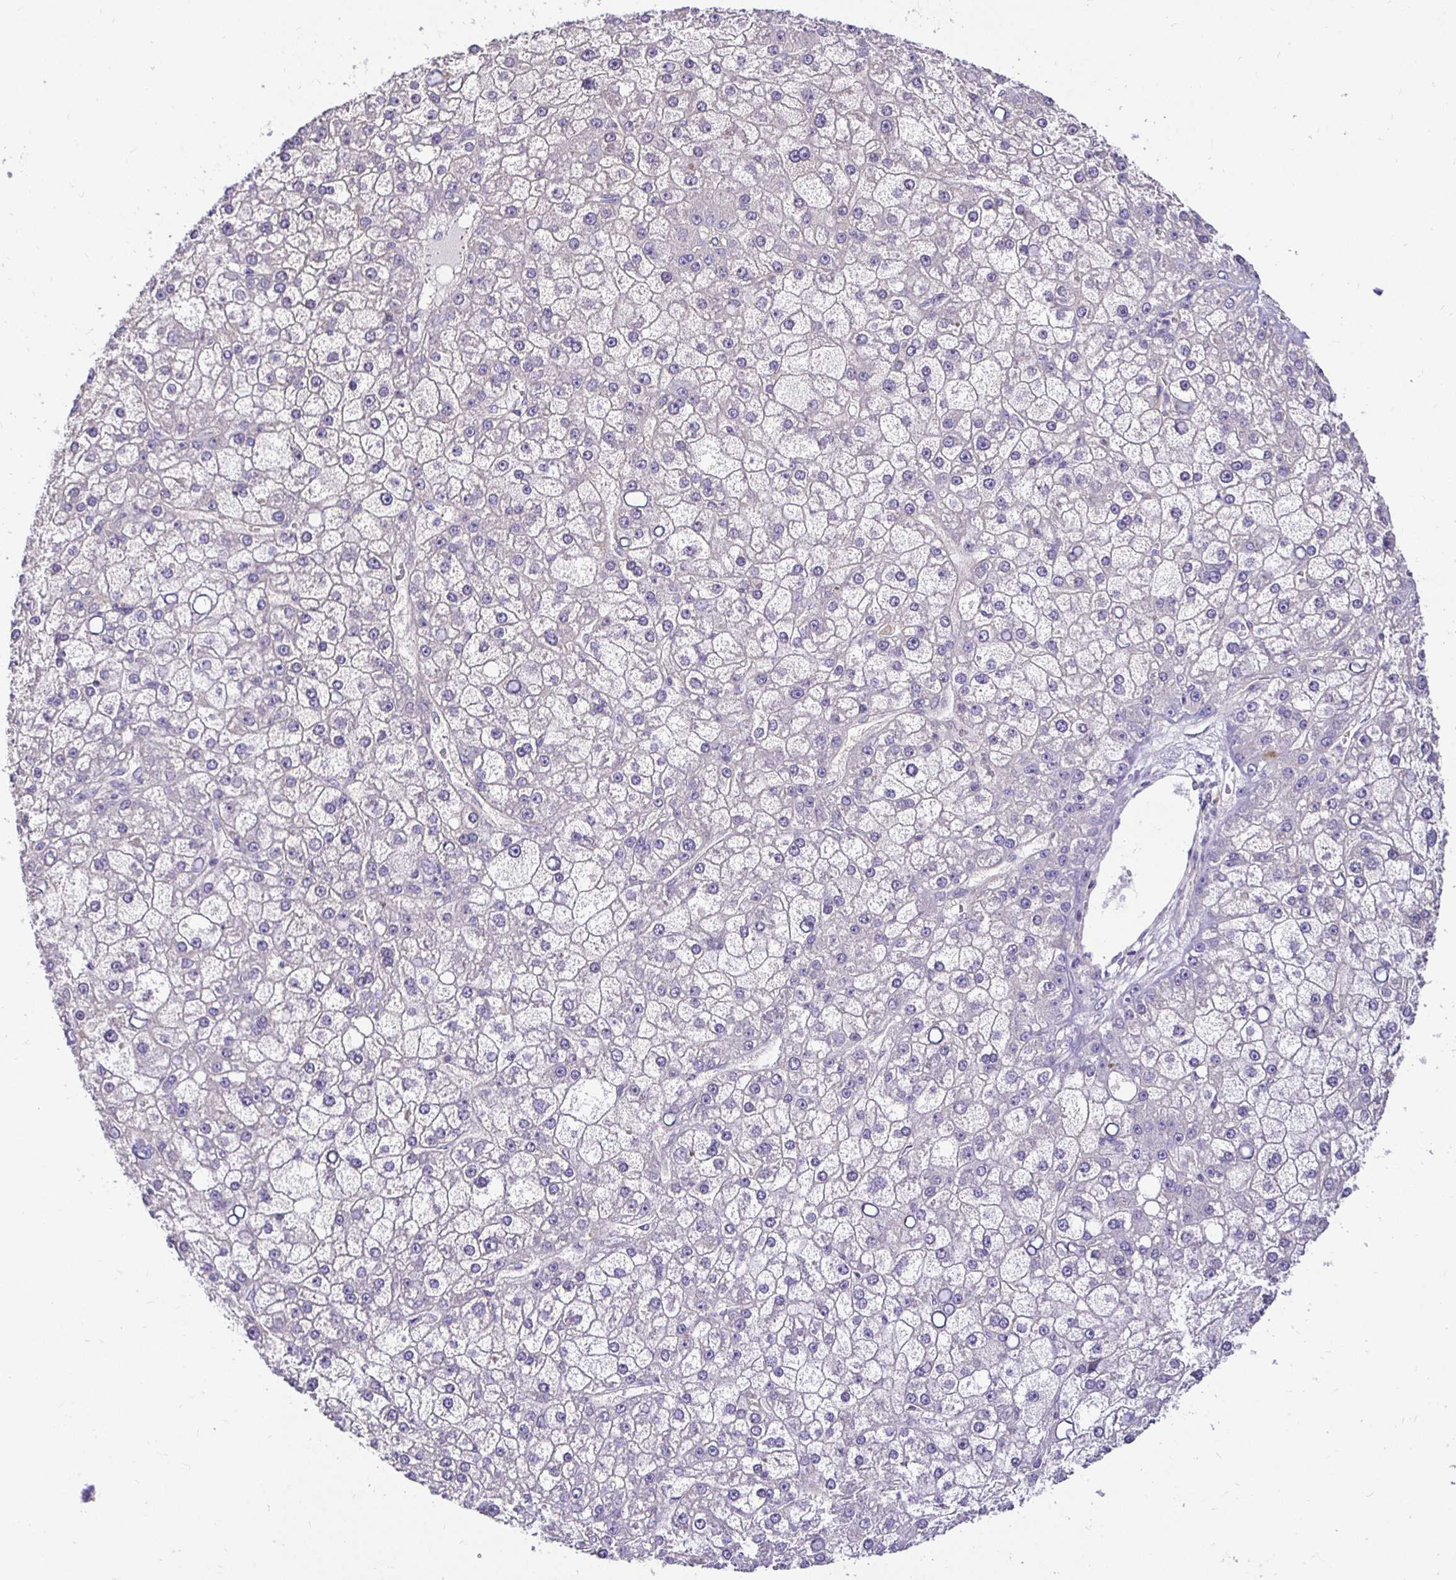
{"staining": {"intensity": "negative", "quantity": "none", "location": "none"}, "tissue": "liver cancer", "cell_type": "Tumor cells", "image_type": "cancer", "snomed": [{"axis": "morphology", "description": "Carcinoma, Hepatocellular, NOS"}, {"axis": "topography", "description": "Liver"}], "caption": "A micrograph of human liver cancer (hepatocellular carcinoma) is negative for staining in tumor cells.", "gene": "SLC9A1", "patient": {"sex": "male", "age": 67}}